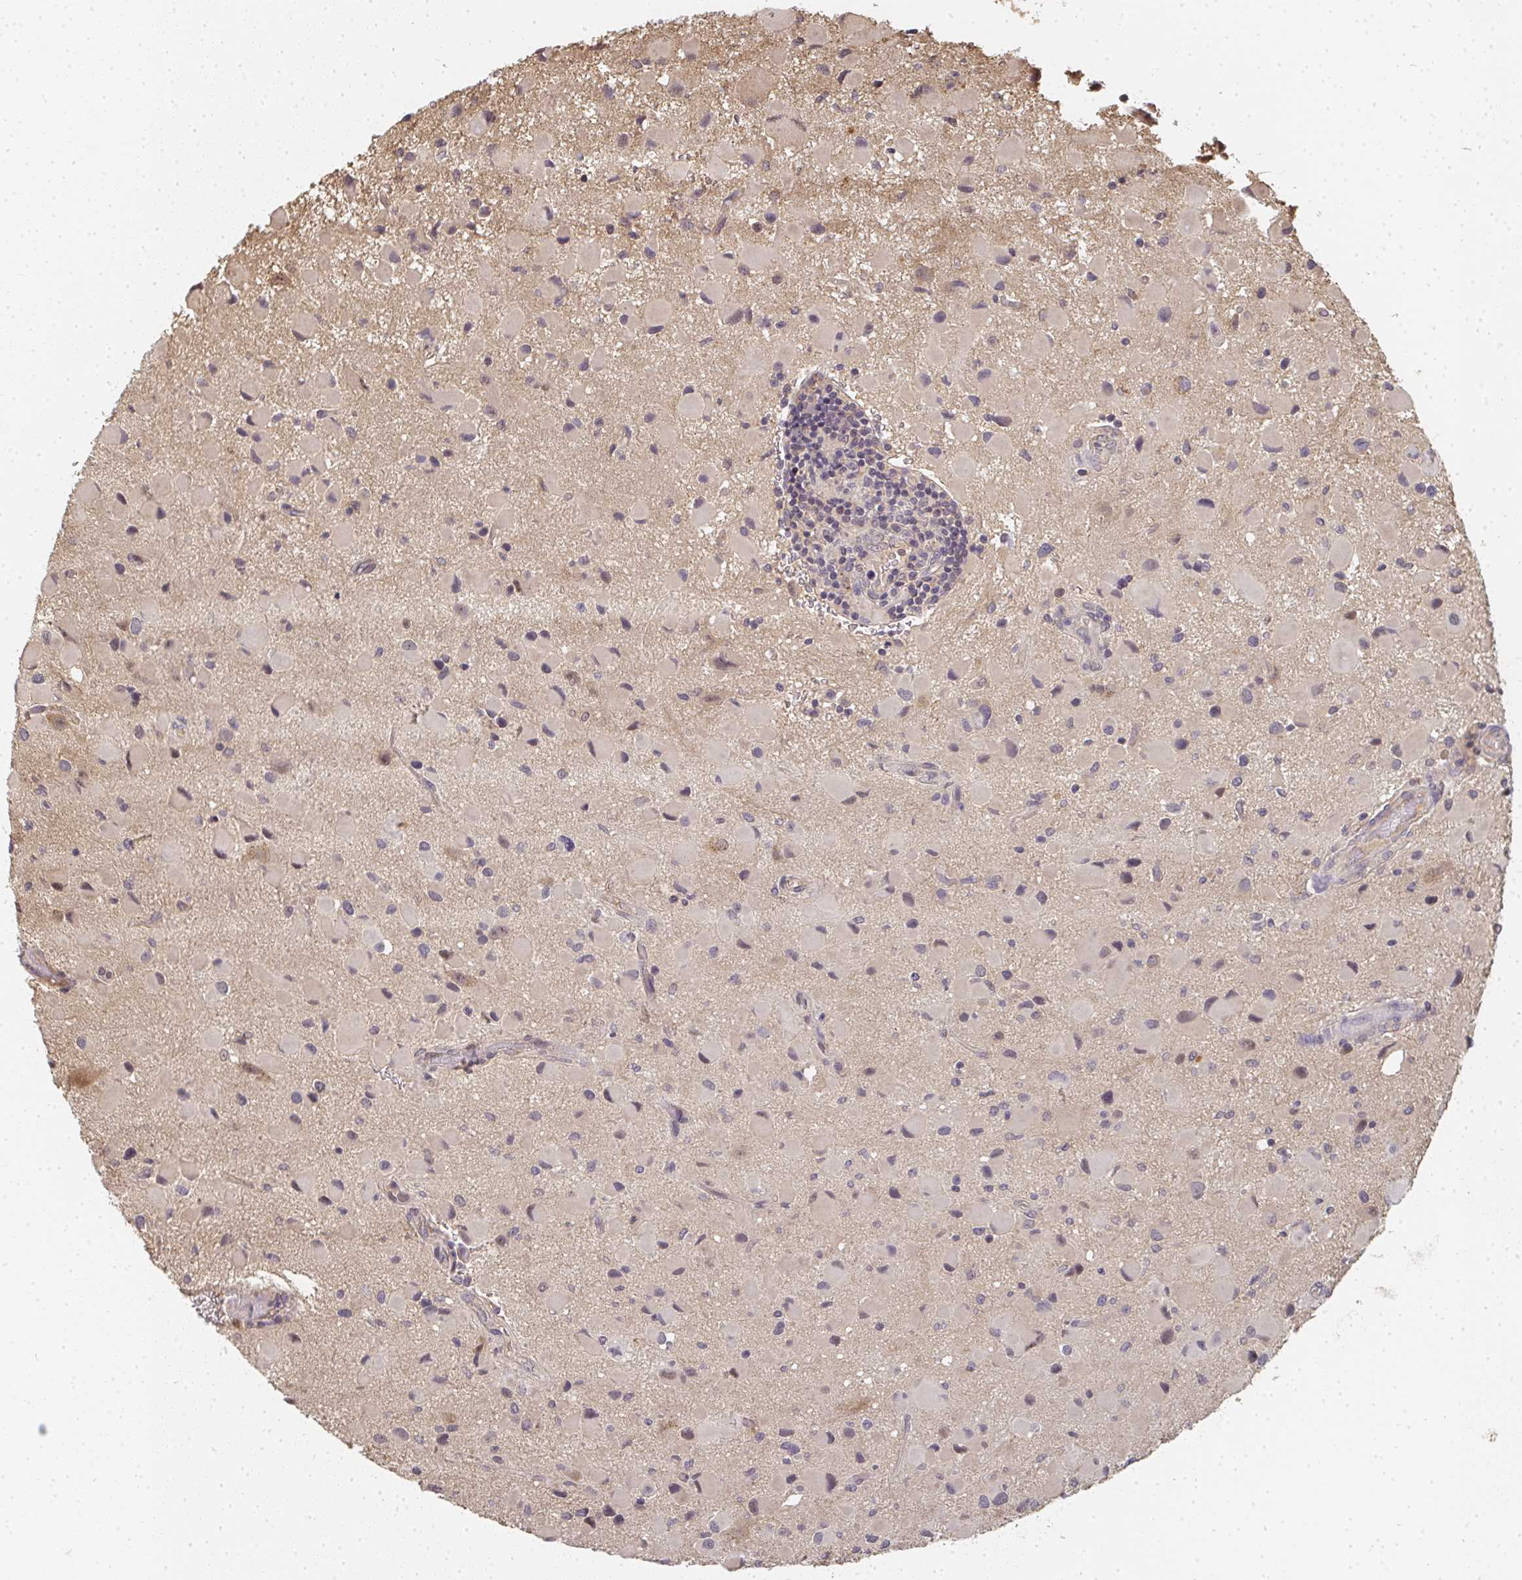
{"staining": {"intensity": "negative", "quantity": "none", "location": "none"}, "tissue": "glioma", "cell_type": "Tumor cells", "image_type": "cancer", "snomed": [{"axis": "morphology", "description": "Glioma, malignant, Low grade"}, {"axis": "topography", "description": "Brain"}], "caption": "There is no significant positivity in tumor cells of malignant glioma (low-grade). Brightfield microscopy of IHC stained with DAB (3,3'-diaminobenzidine) (brown) and hematoxylin (blue), captured at high magnification.", "gene": "SLC35B3", "patient": {"sex": "female", "age": 32}}